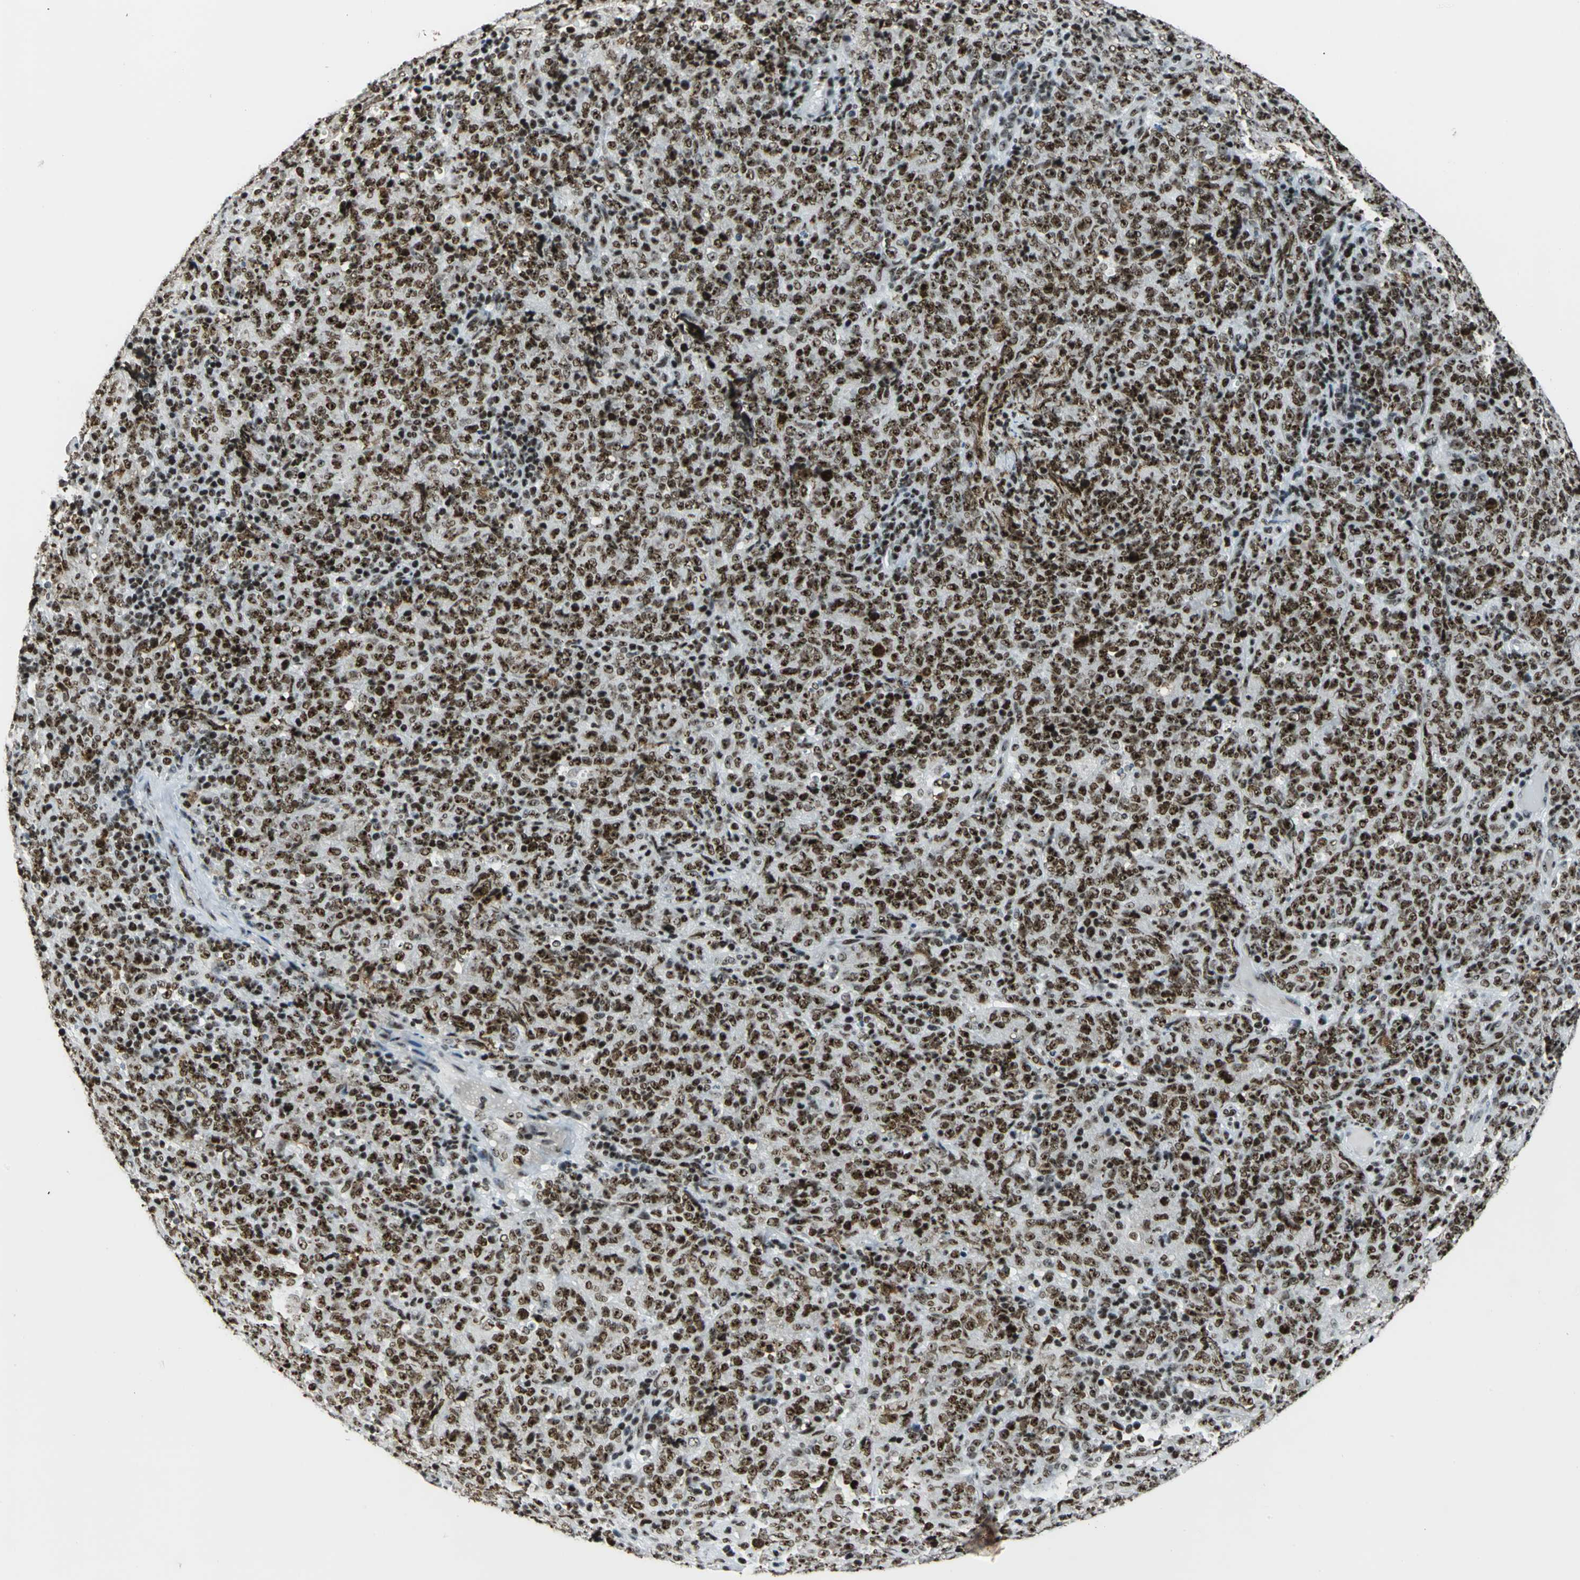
{"staining": {"intensity": "strong", "quantity": ">75%", "location": "nuclear"}, "tissue": "lymphoma", "cell_type": "Tumor cells", "image_type": "cancer", "snomed": [{"axis": "morphology", "description": "Malignant lymphoma, non-Hodgkin's type, High grade"}, {"axis": "topography", "description": "Tonsil"}], "caption": "Strong nuclear positivity for a protein is appreciated in about >75% of tumor cells of high-grade malignant lymphoma, non-Hodgkin's type using immunohistochemistry (IHC).", "gene": "UBTF", "patient": {"sex": "female", "age": 36}}